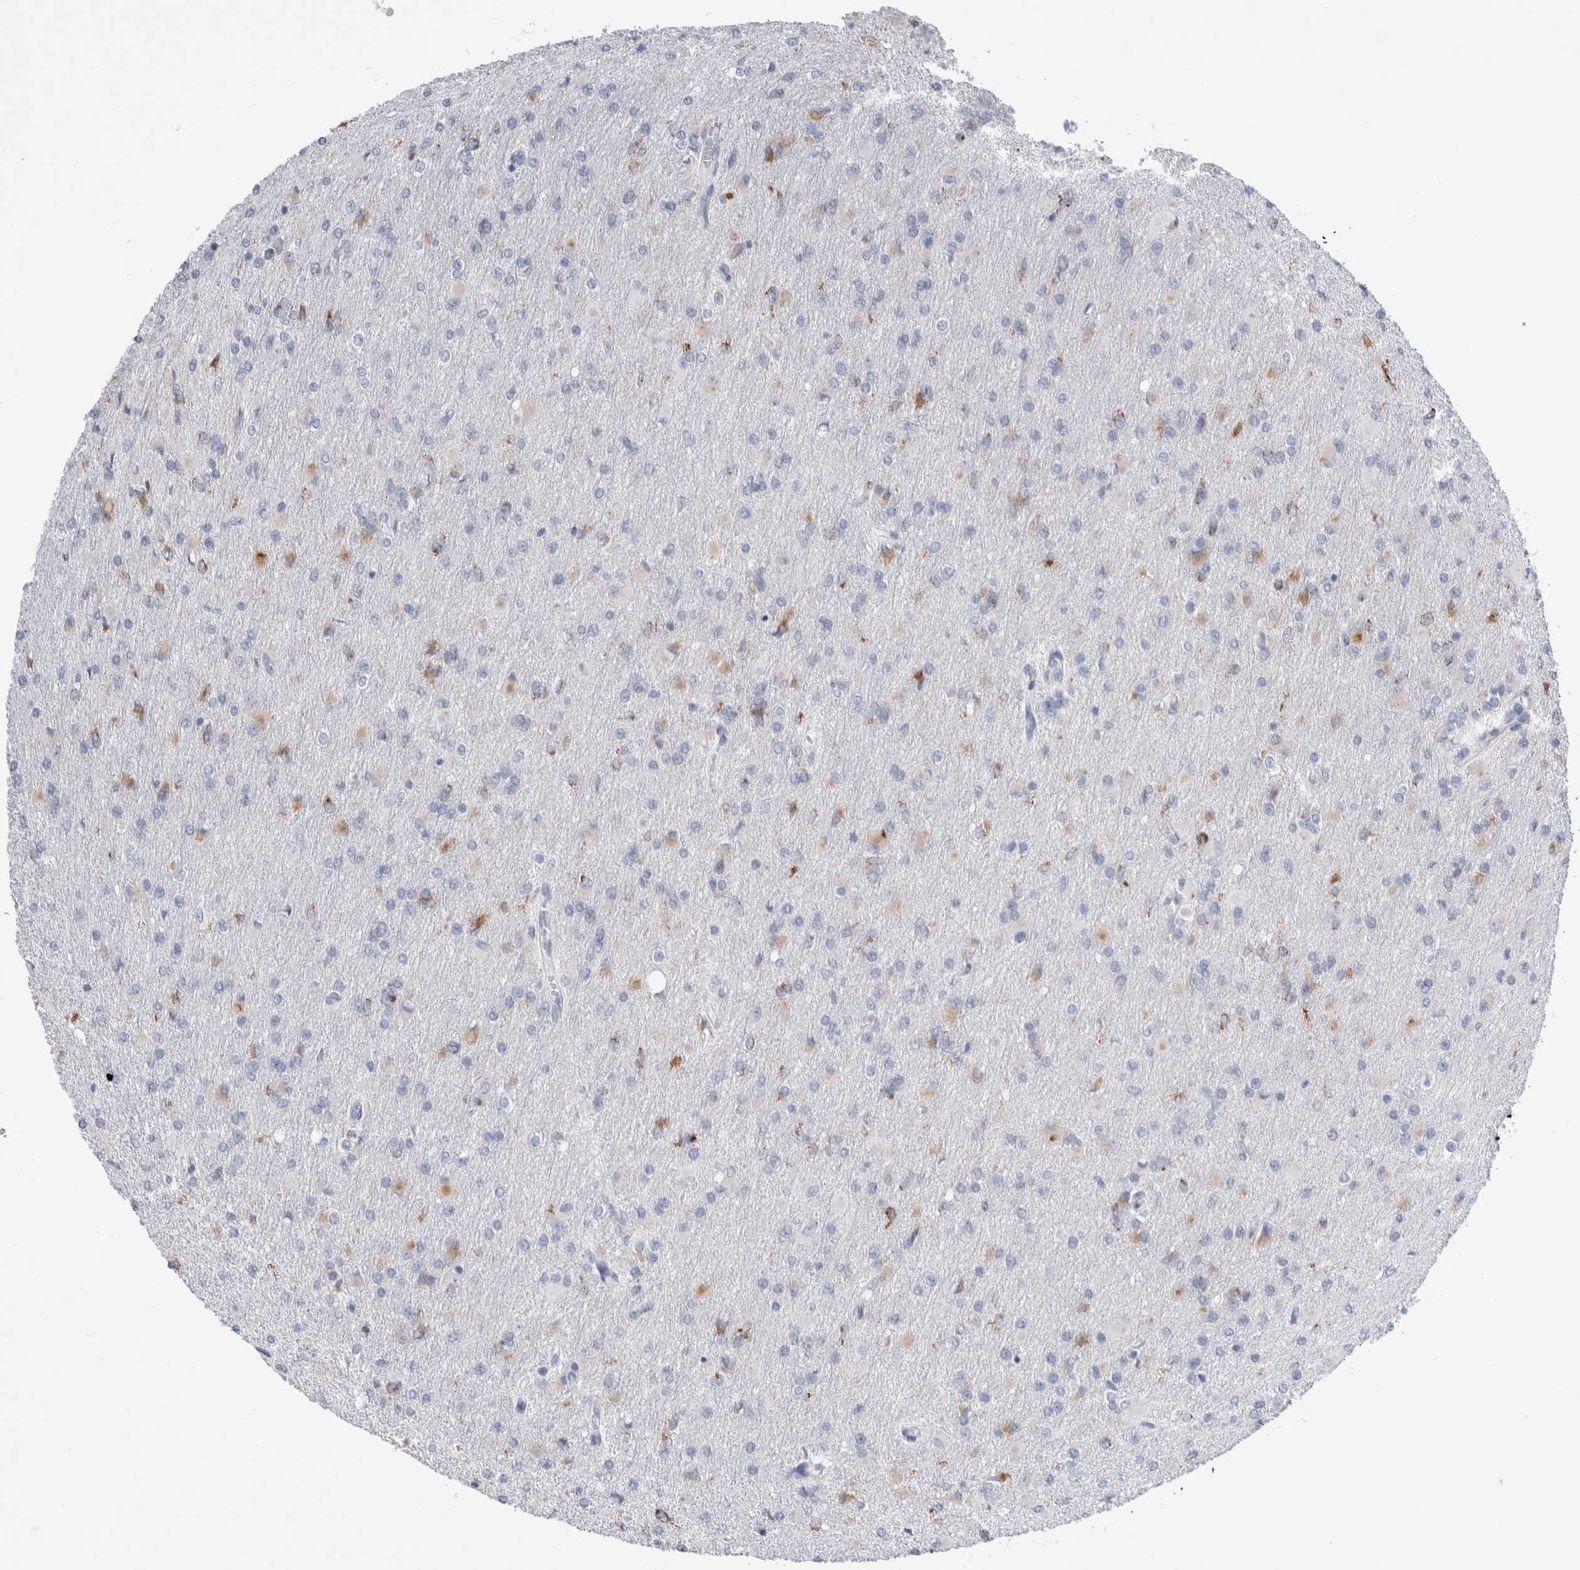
{"staining": {"intensity": "moderate", "quantity": "<25%", "location": "cytoplasmic/membranous"}, "tissue": "glioma", "cell_type": "Tumor cells", "image_type": "cancer", "snomed": [{"axis": "morphology", "description": "Glioma, malignant, High grade"}, {"axis": "topography", "description": "Cerebral cortex"}], "caption": "The photomicrograph displays immunohistochemical staining of high-grade glioma (malignant). There is moderate cytoplasmic/membranous staining is seen in approximately <25% of tumor cells.", "gene": "LURAP1L", "patient": {"sex": "female", "age": 36}}